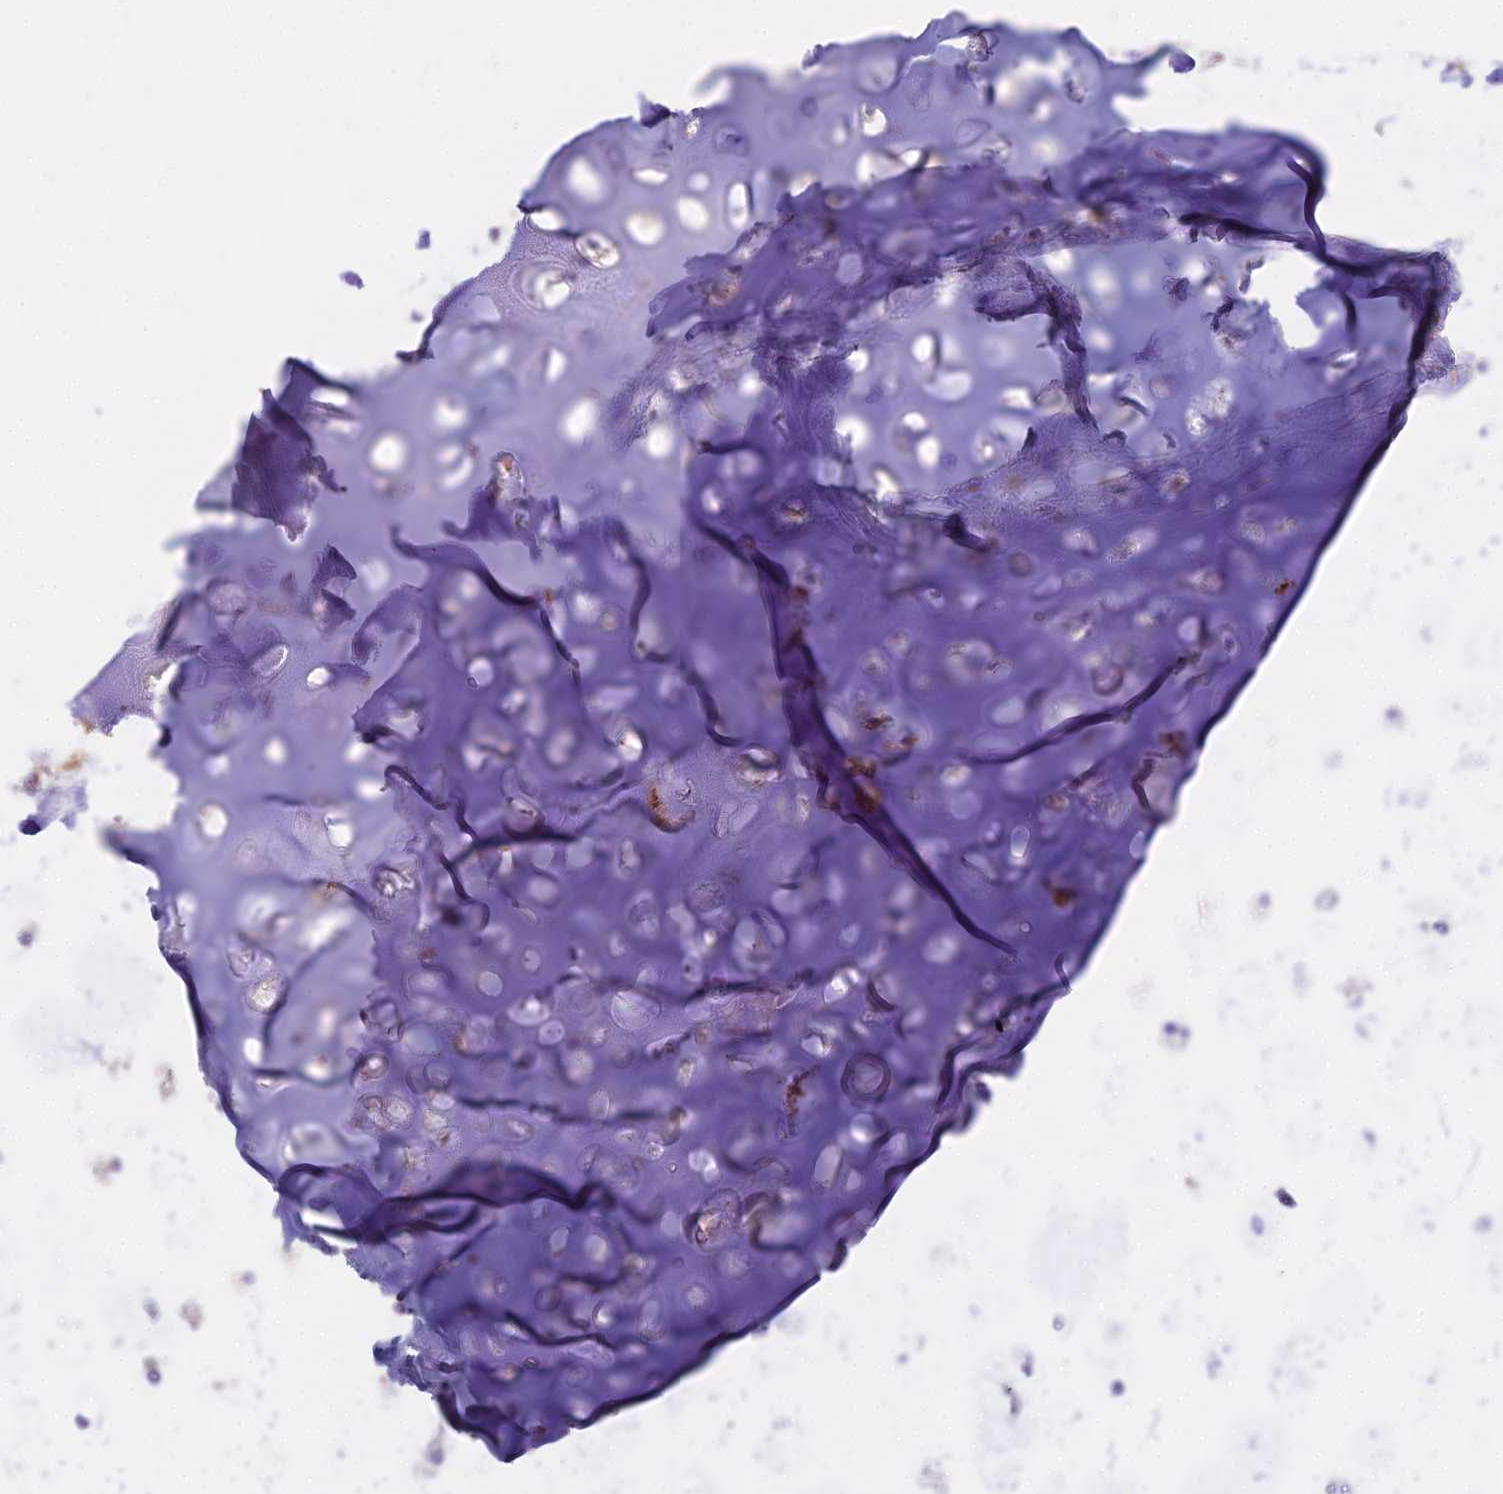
{"staining": {"intensity": "weak", "quantity": "25%-75%", "location": "cytoplasmic/membranous"}, "tissue": "adipose tissue", "cell_type": "Adipocytes", "image_type": "normal", "snomed": [{"axis": "morphology", "description": "Normal tissue, NOS"}, {"axis": "topography", "description": "Cartilage tissue"}], "caption": "Immunohistochemical staining of normal adipose tissue displays weak cytoplasmic/membranous protein staining in about 25%-75% of adipocytes.", "gene": "FRMPD1", "patient": {"sex": "male", "age": 66}}